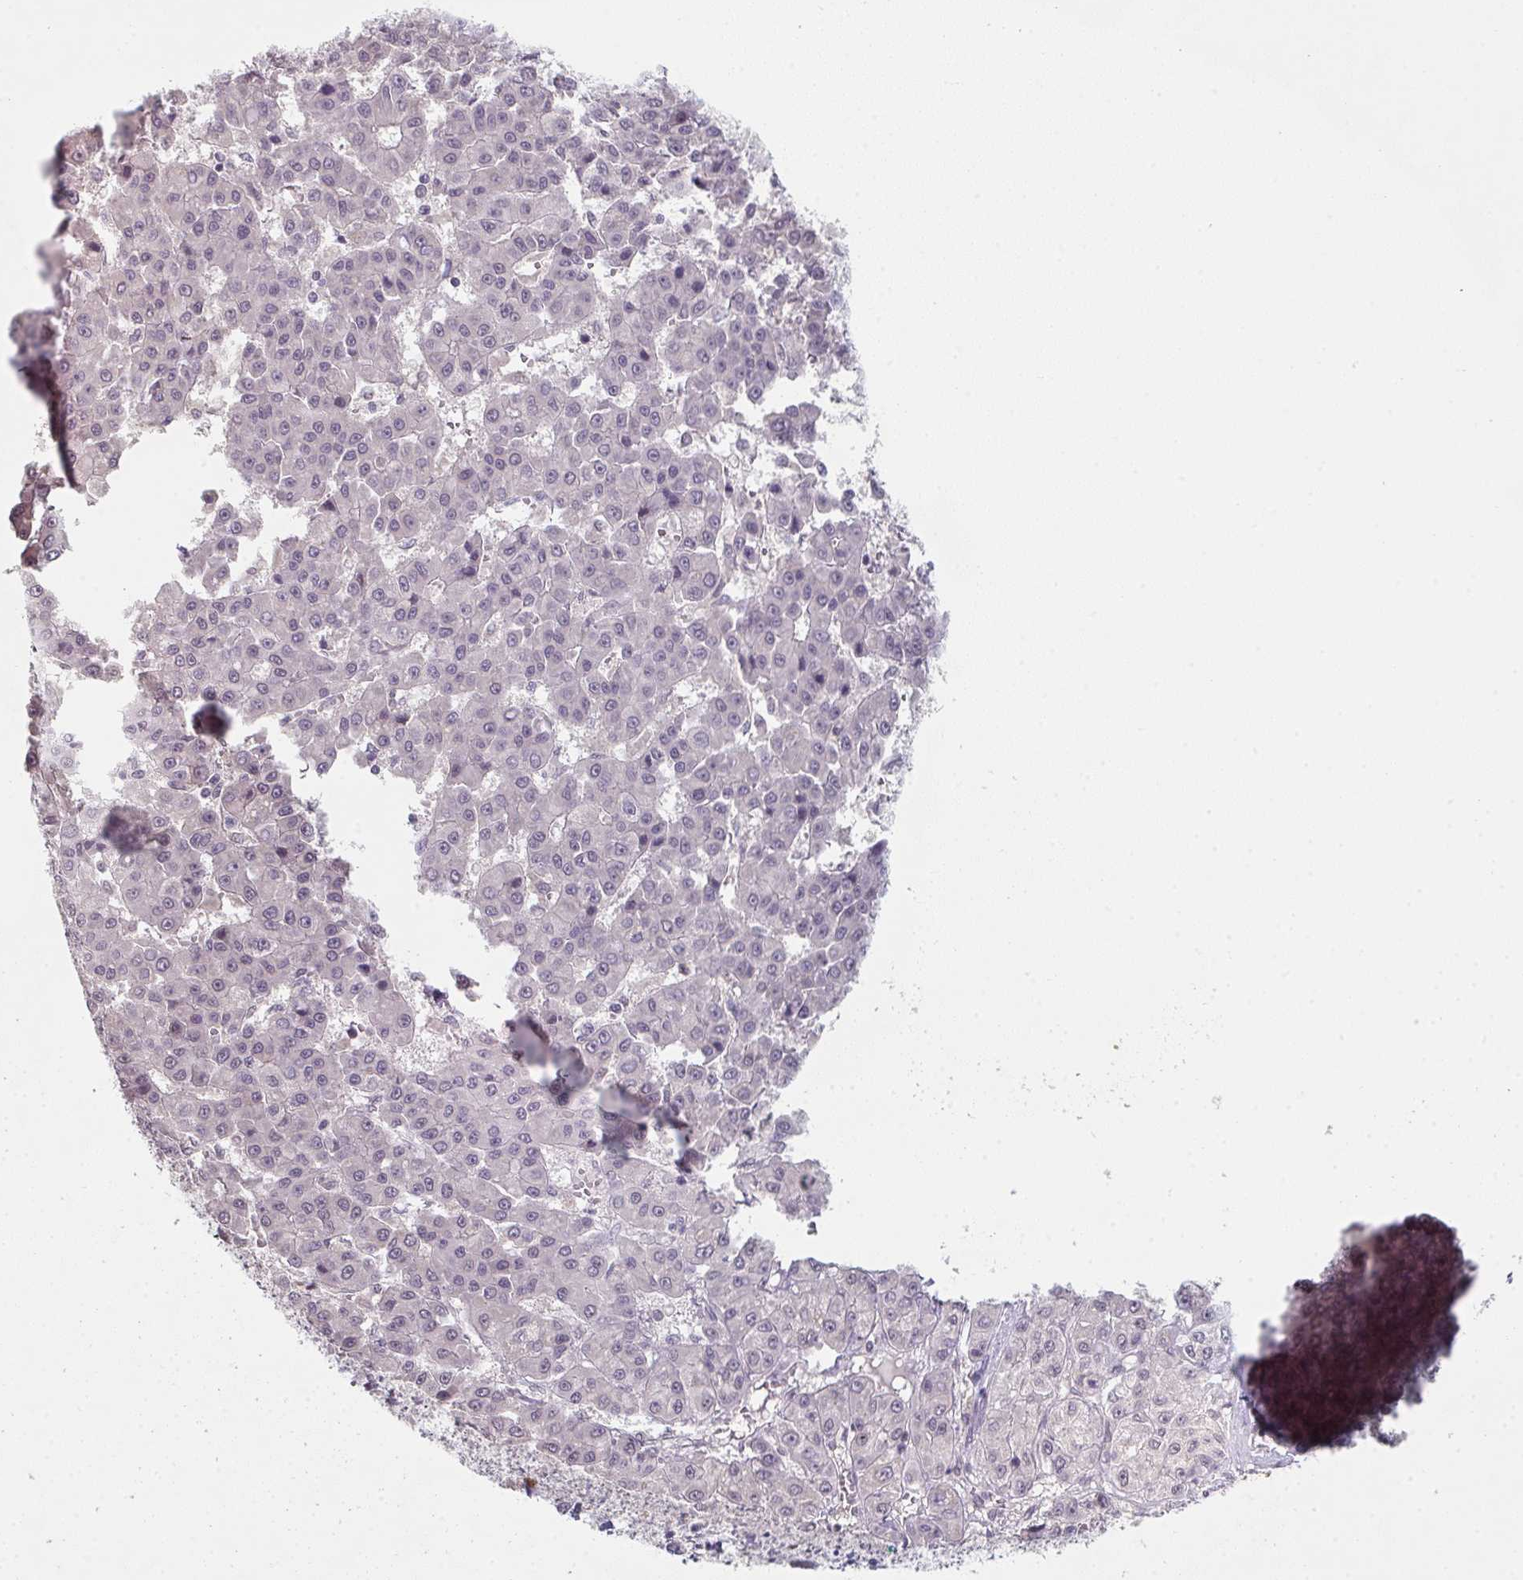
{"staining": {"intensity": "negative", "quantity": "none", "location": "none"}, "tissue": "liver cancer", "cell_type": "Tumor cells", "image_type": "cancer", "snomed": [{"axis": "morphology", "description": "Carcinoma, Hepatocellular, NOS"}, {"axis": "topography", "description": "Liver"}], "caption": "This is a micrograph of IHC staining of liver cancer, which shows no staining in tumor cells. (DAB immunohistochemistry visualized using brightfield microscopy, high magnification).", "gene": "ZNF214", "patient": {"sex": "male", "age": 70}}